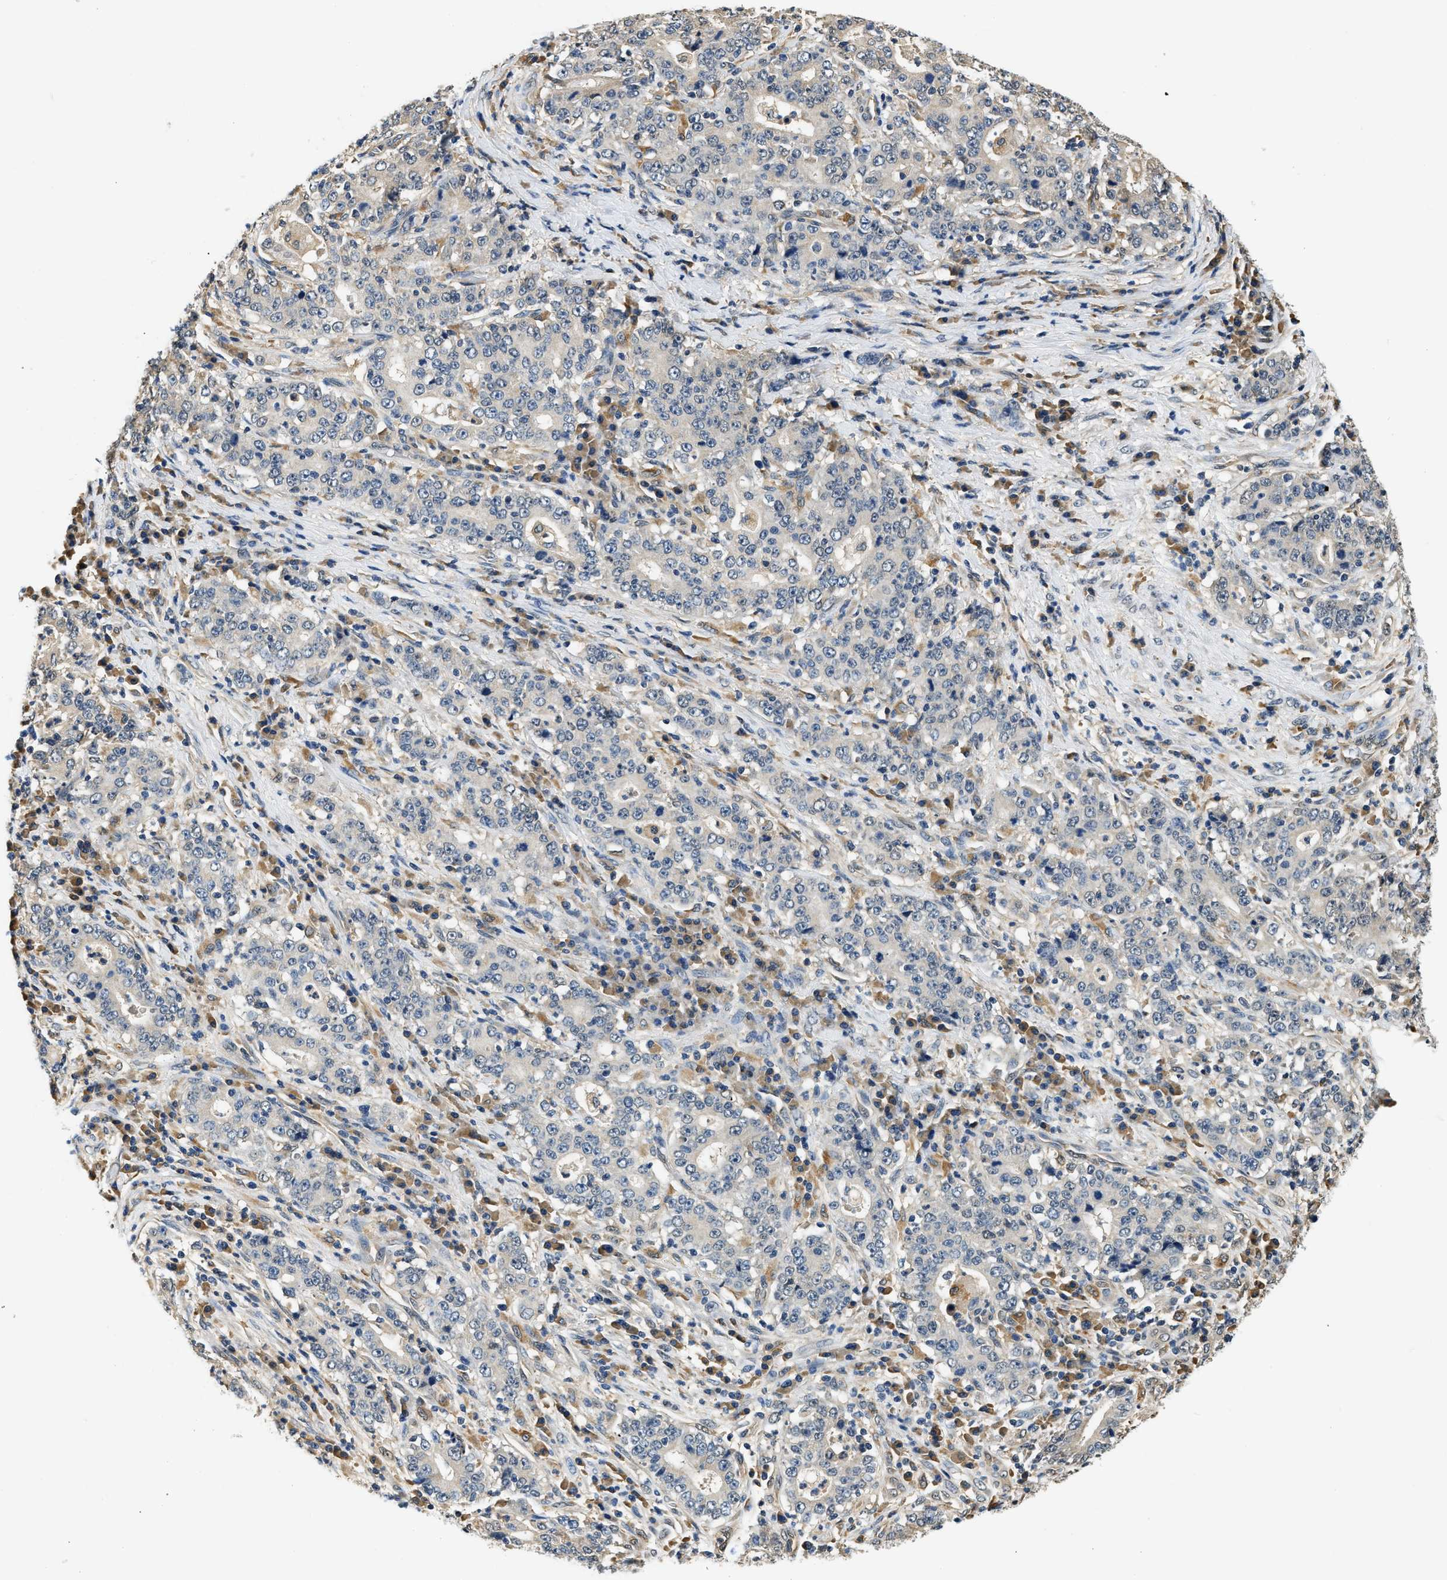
{"staining": {"intensity": "negative", "quantity": "none", "location": "none"}, "tissue": "stomach cancer", "cell_type": "Tumor cells", "image_type": "cancer", "snomed": [{"axis": "morphology", "description": "Normal tissue, NOS"}, {"axis": "morphology", "description": "Adenocarcinoma, NOS"}, {"axis": "topography", "description": "Stomach, upper"}, {"axis": "topography", "description": "Stomach"}], "caption": "Protein analysis of stomach cancer (adenocarcinoma) exhibits no significant staining in tumor cells. (Immunohistochemistry (ihc), brightfield microscopy, high magnification).", "gene": "BCL7C", "patient": {"sex": "male", "age": 59}}